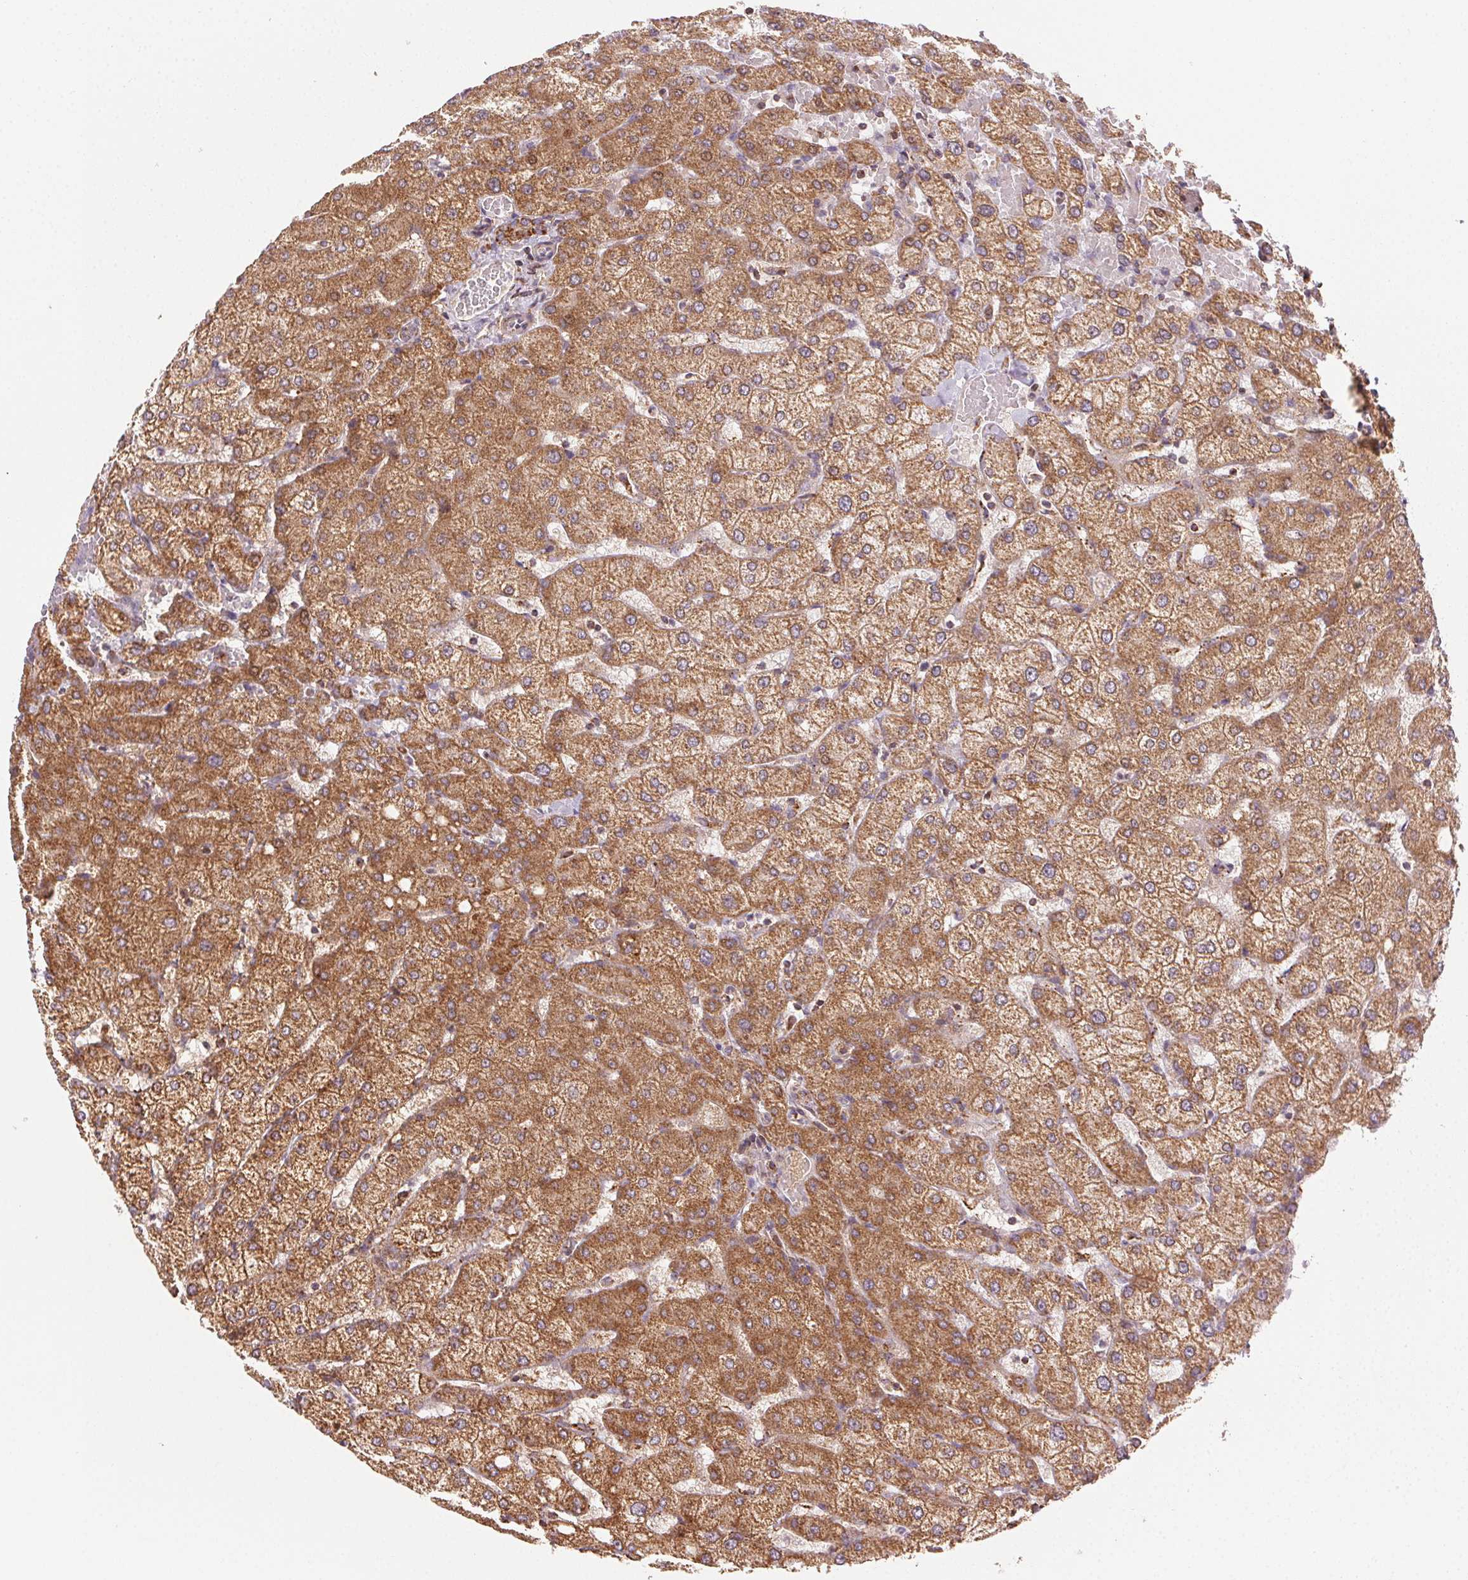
{"staining": {"intensity": "moderate", "quantity": ">75%", "location": "cytoplasmic/membranous"}, "tissue": "liver", "cell_type": "Cholangiocytes", "image_type": "normal", "snomed": [{"axis": "morphology", "description": "Normal tissue, NOS"}, {"axis": "topography", "description": "Liver"}], "caption": "Protein analysis of normal liver reveals moderate cytoplasmic/membranous staining in about >75% of cholangiocytes.", "gene": "CLPB", "patient": {"sex": "female", "age": 54}}